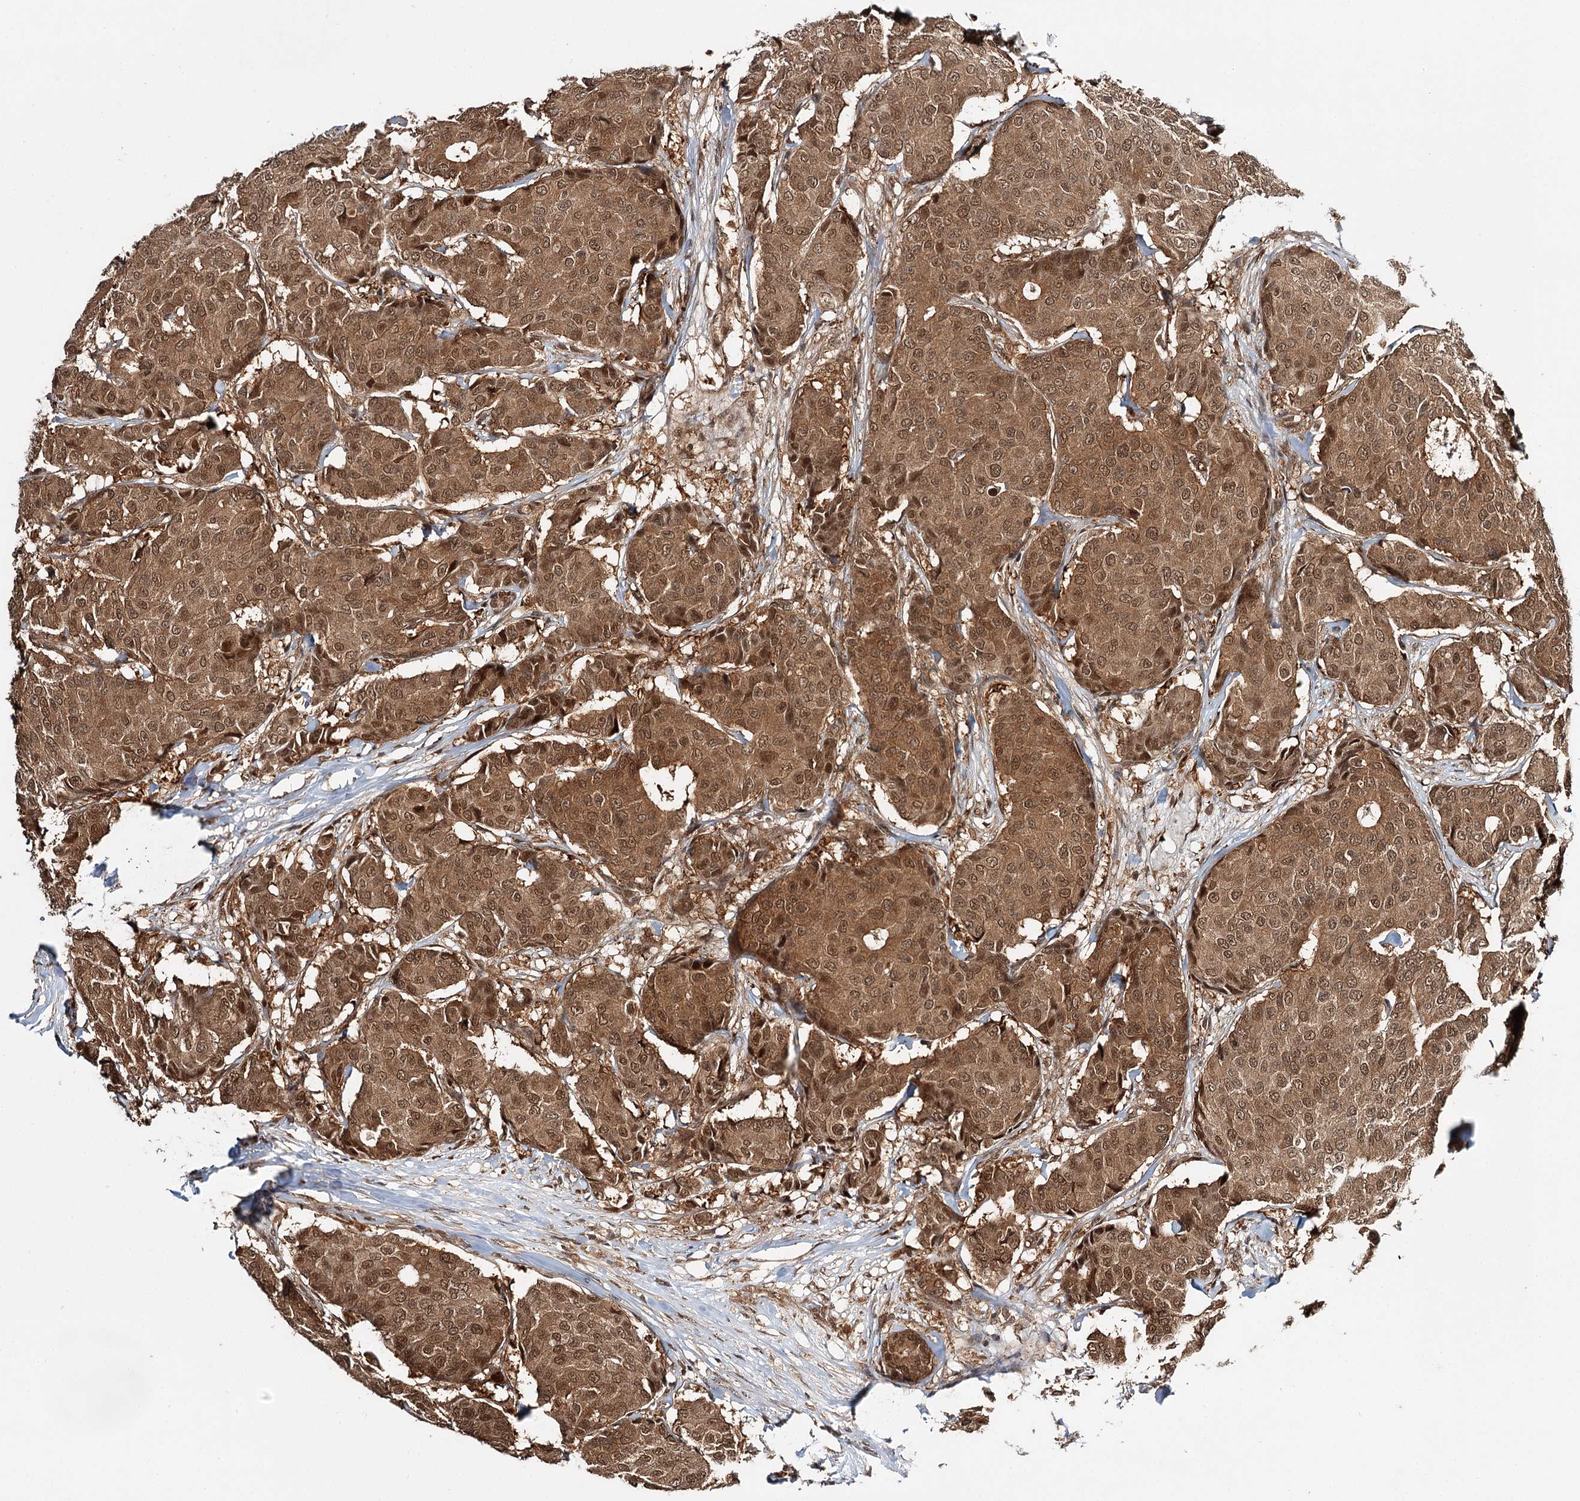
{"staining": {"intensity": "moderate", "quantity": ">75%", "location": "cytoplasmic/membranous,nuclear"}, "tissue": "breast cancer", "cell_type": "Tumor cells", "image_type": "cancer", "snomed": [{"axis": "morphology", "description": "Duct carcinoma"}, {"axis": "topography", "description": "Breast"}], "caption": "A medium amount of moderate cytoplasmic/membranous and nuclear positivity is present in approximately >75% of tumor cells in breast invasive ductal carcinoma tissue. Using DAB (3,3'-diaminobenzidine) (brown) and hematoxylin (blue) stains, captured at high magnification using brightfield microscopy.", "gene": "N6AMT1", "patient": {"sex": "female", "age": 75}}